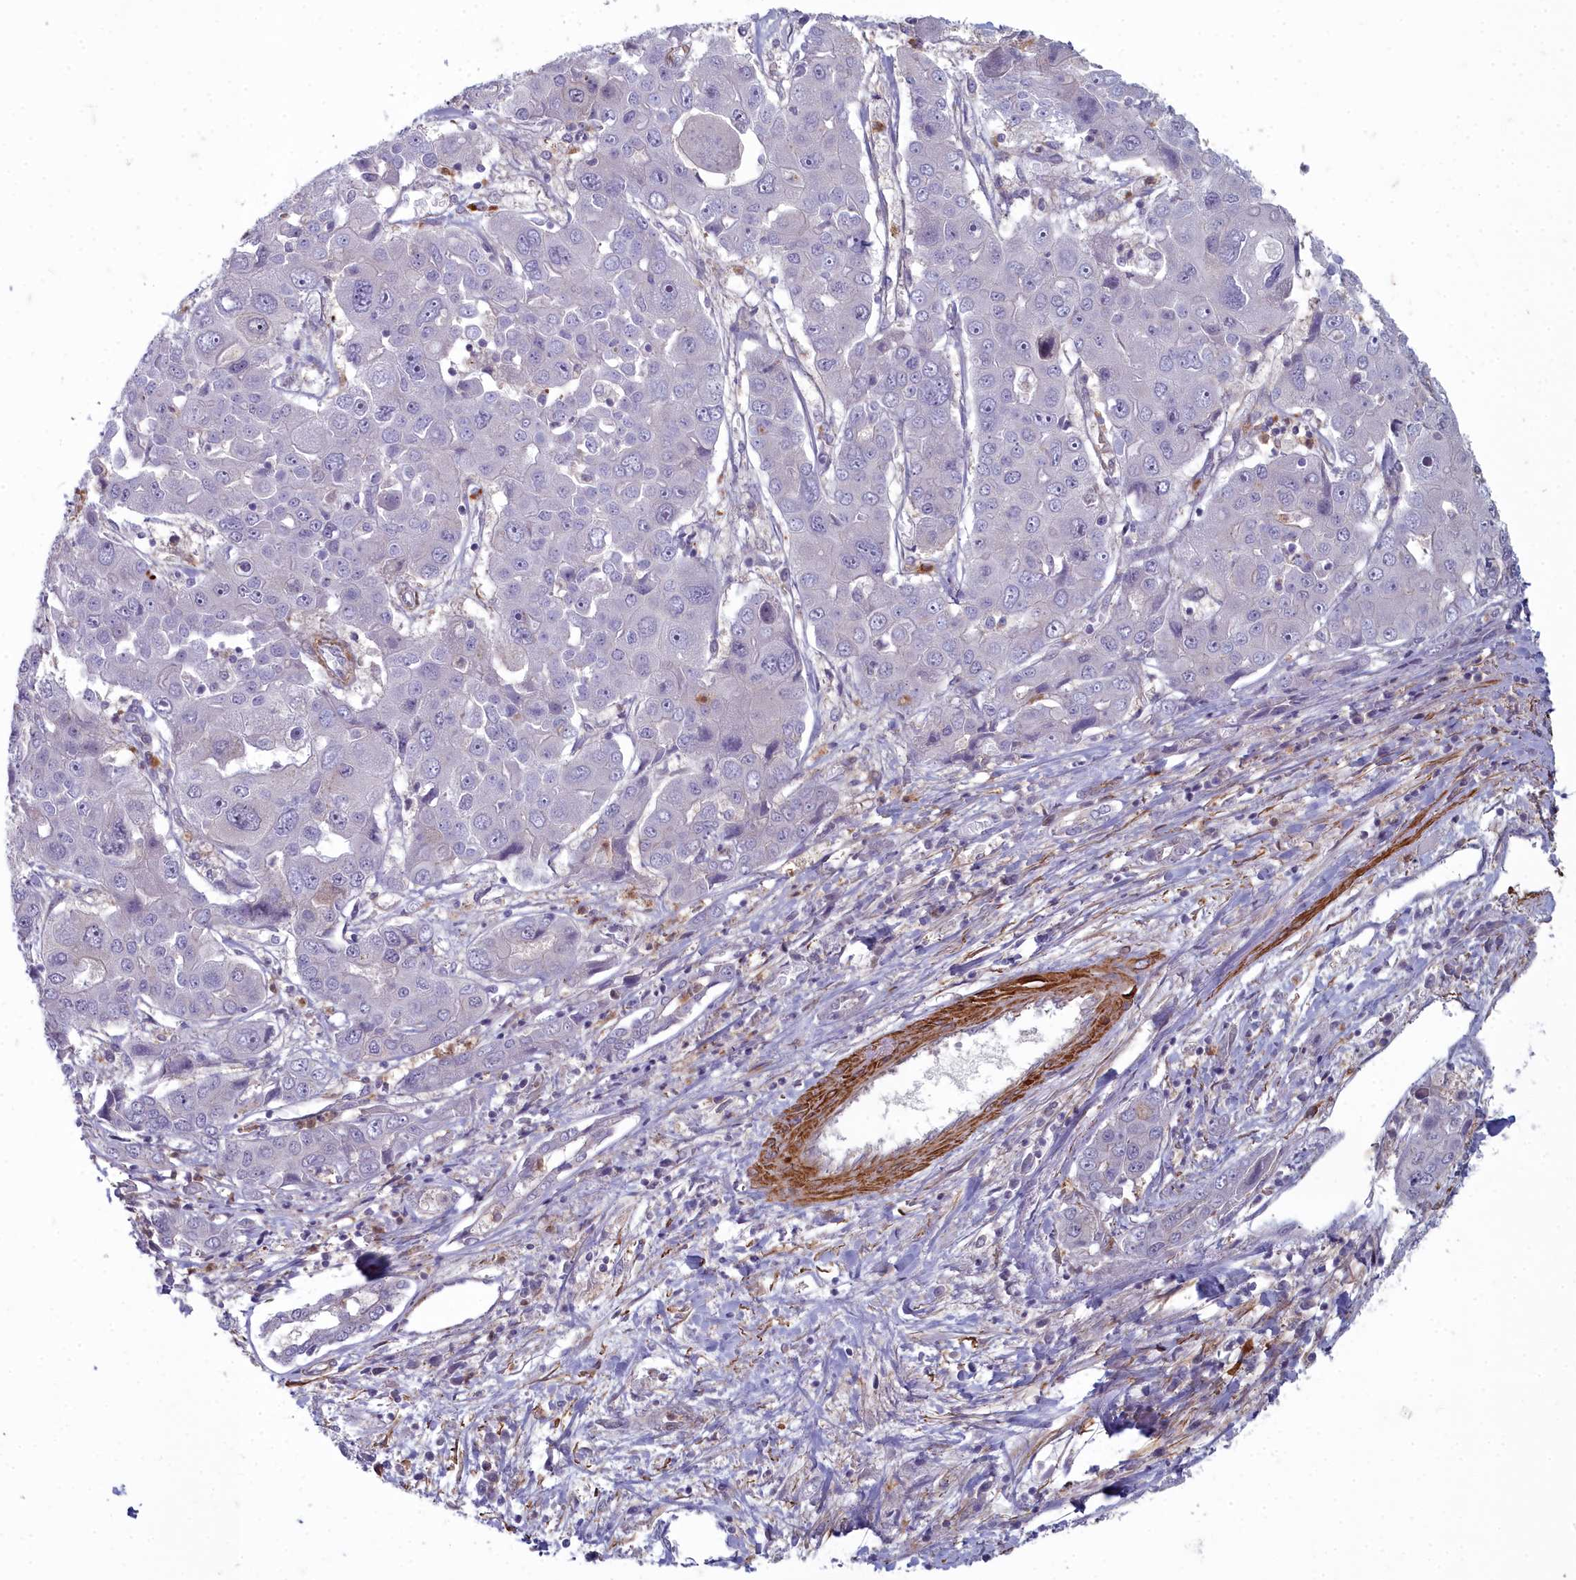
{"staining": {"intensity": "negative", "quantity": "none", "location": "none"}, "tissue": "liver cancer", "cell_type": "Tumor cells", "image_type": "cancer", "snomed": [{"axis": "morphology", "description": "Cholangiocarcinoma"}, {"axis": "topography", "description": "Liver"}], "caption": "Immunohistochemistry (IHC) histopathology image of liver cancer (cholangiocarcinoma) stained for a protein (brown), which reveals no staining in tumor cells.", "gene": "ZNF626", "patient": {"sex": "male", "age": 67}}